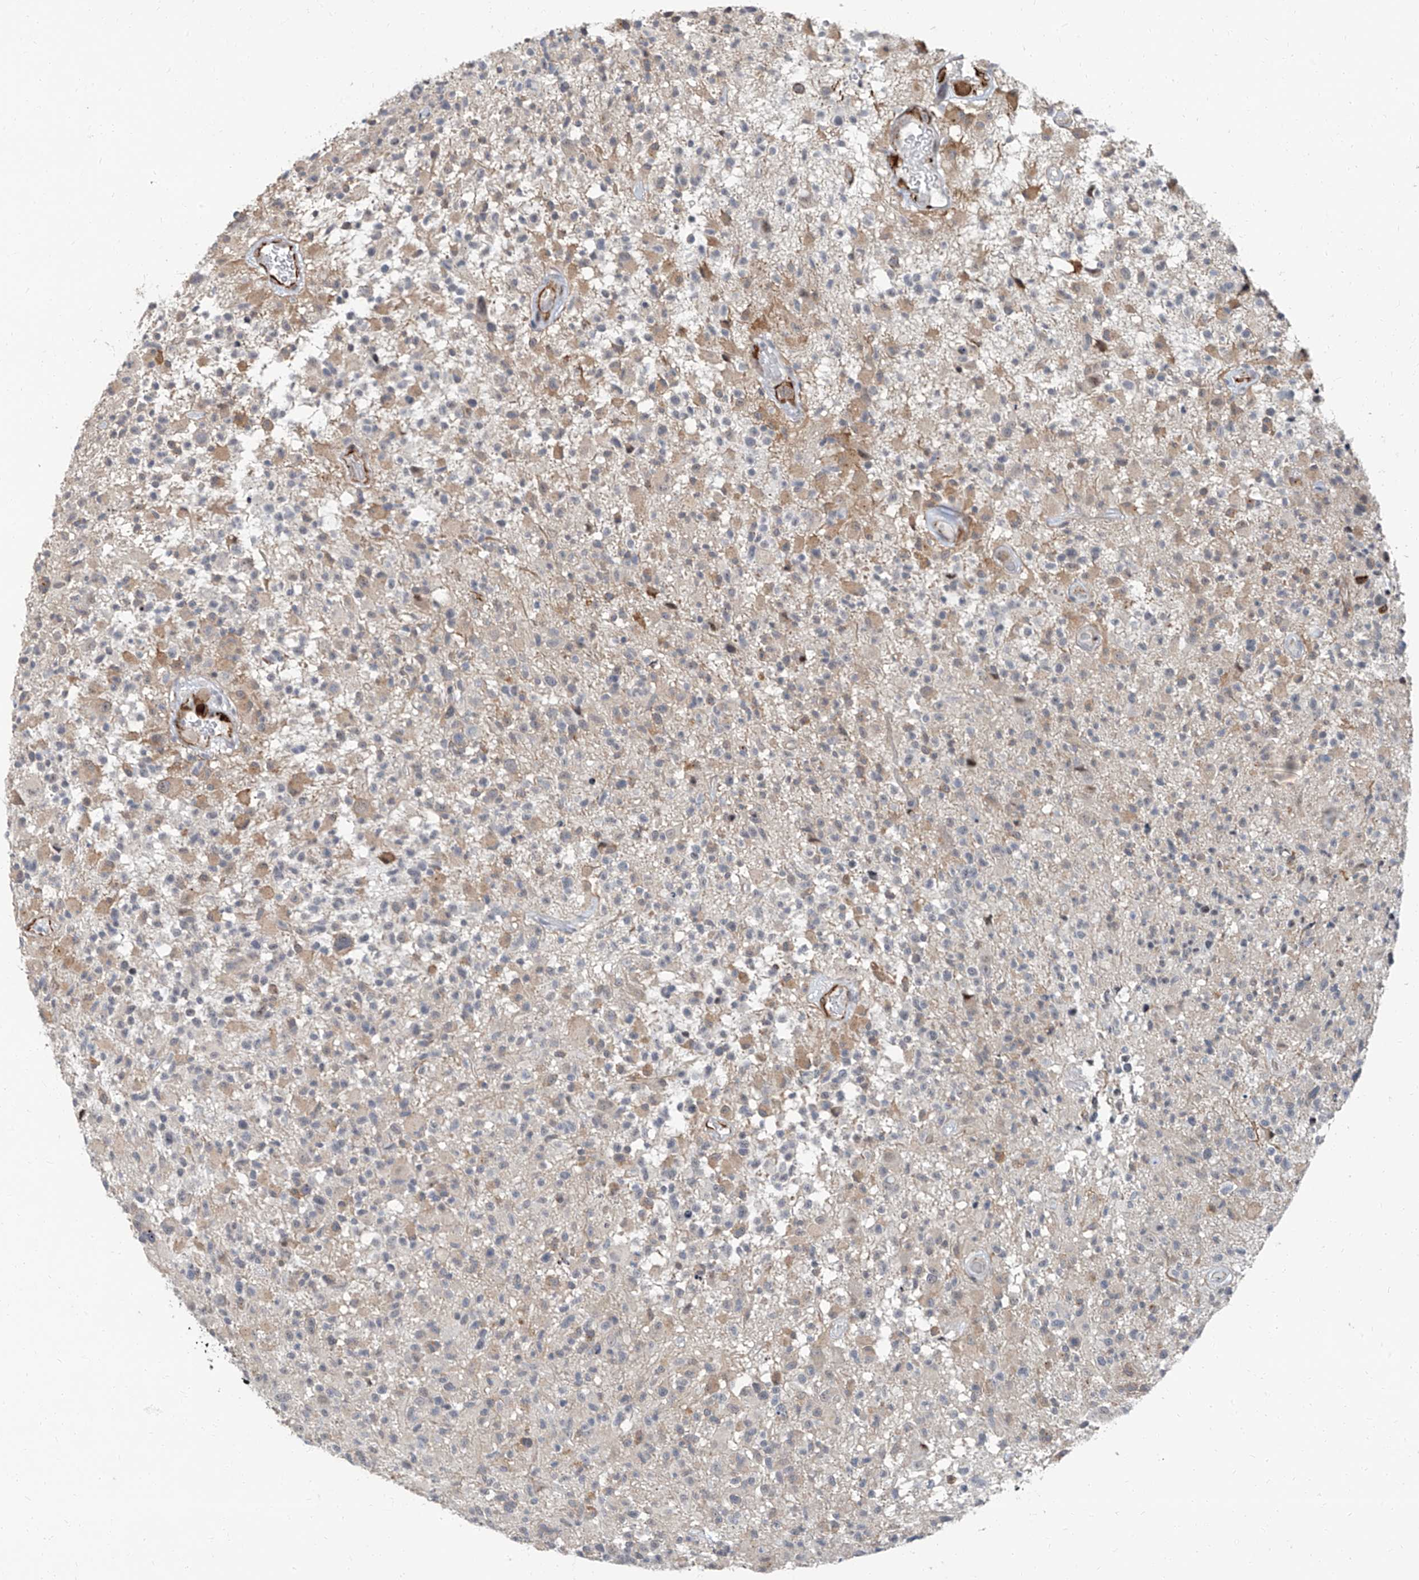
{"staining": {"intensity": "negative", "quantity": "none", "location": "none"}, "tissue": "glioma", "cell_type": "Tumor cells", "image_type": "cancer", "snomed": [{"axis": "morphology", "description": "Glioma, malignant, High grade"}, {"axis": "morphology", "description": "Glioblastoma, NOS"}, {"axis": "topography", "description": "Brain"}], "caption": "A micrograph of human high-grade glioma (malignant) is negative for staining in tumor cells.", "gene": "TXLNB", "patient": {"sex": "male", "age": 60}}